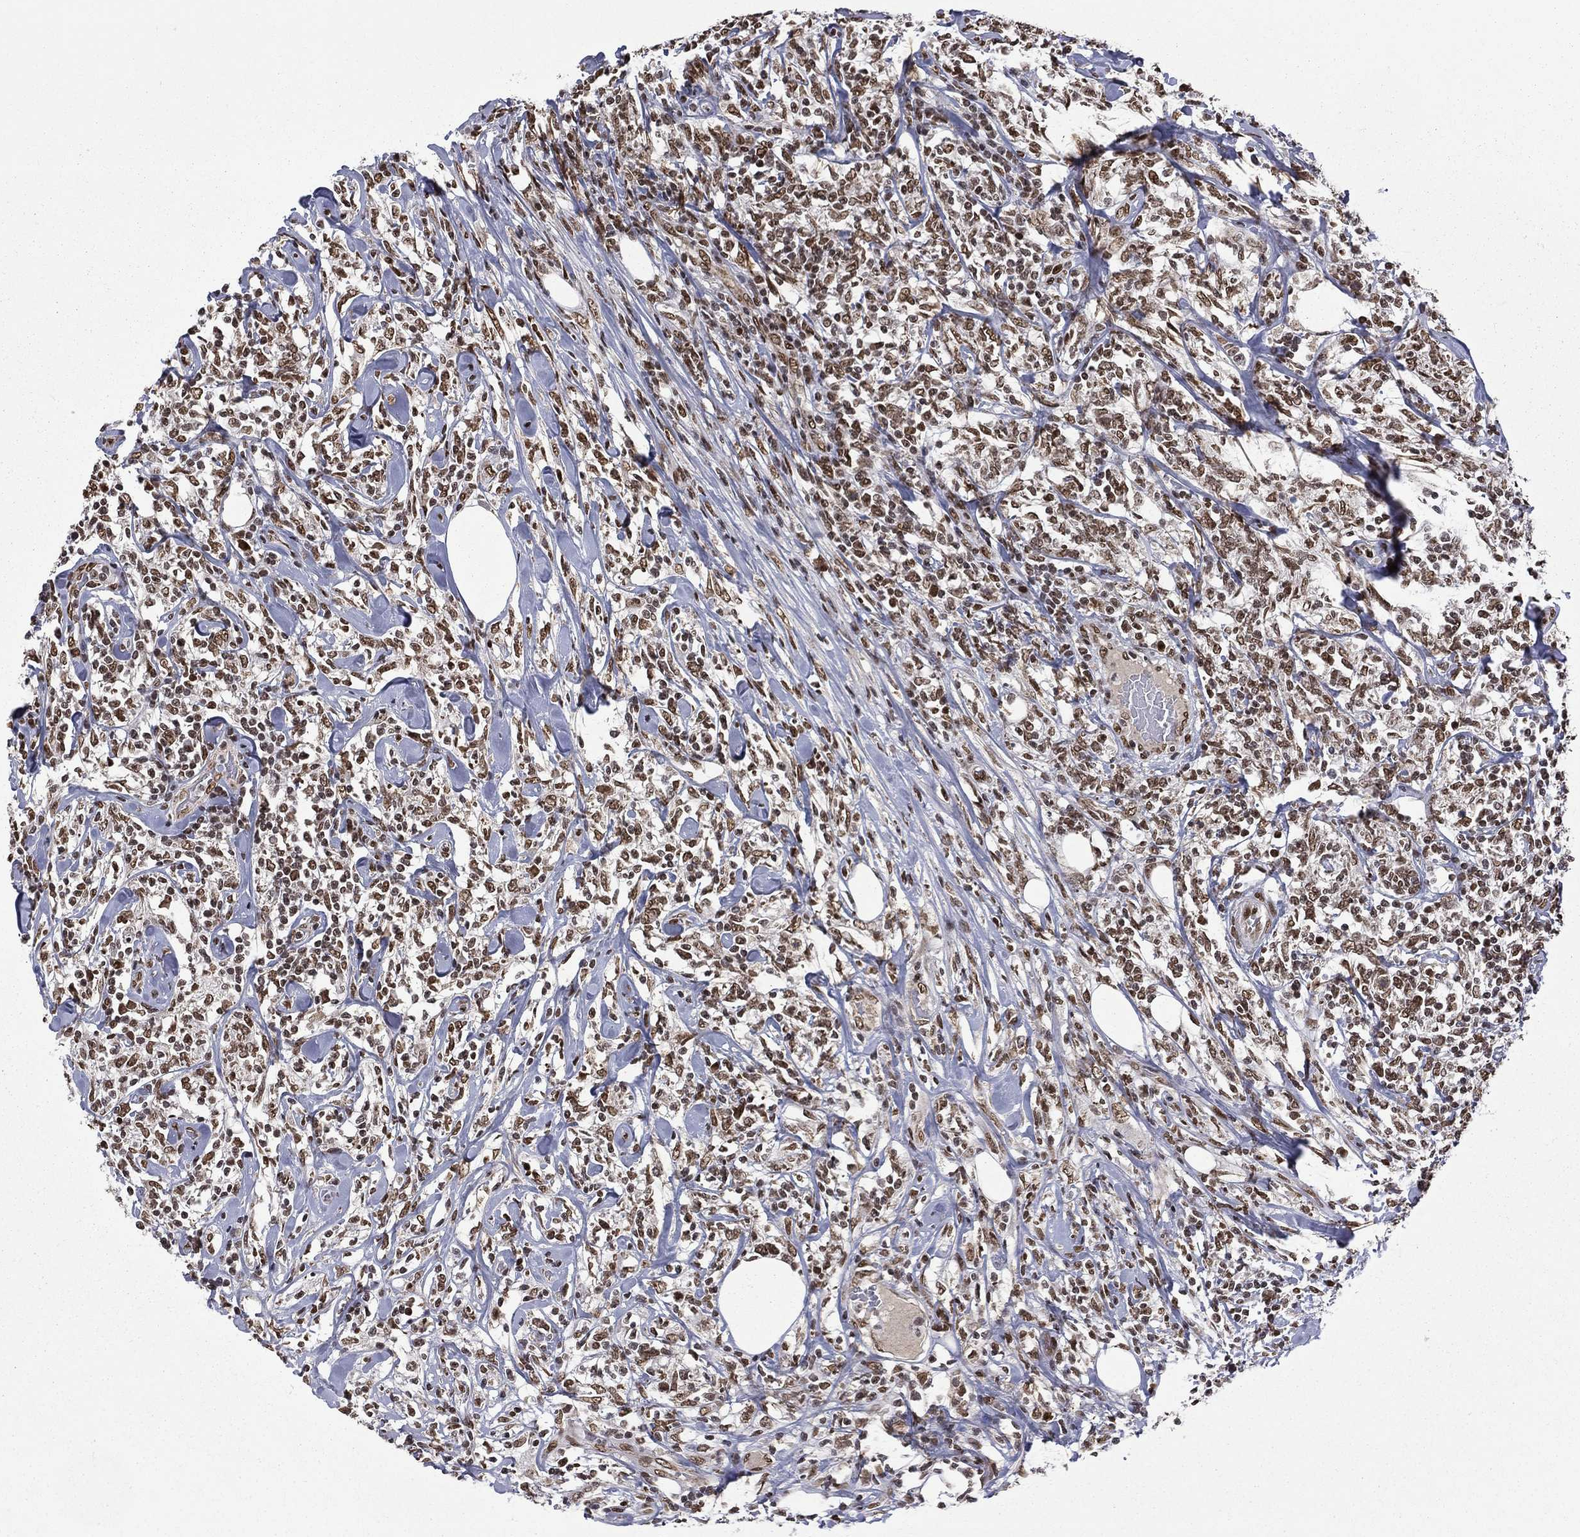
{"staining": {"intensity": "strong", "quantity": ">75%", "location": "nuclear"}, "tissue": "lymphoma", "cell_type": "Tumor cells", "image_type": "cancer", "snomed": [{"axis": "morphology", "description": "Malignant lymphoma, non-Hodgkin's type, High grade"}, {"axis": "topography", "description": "Lymph node"}], "caption": "A high amount of strong nuclear positivity is seen in about >75% of tumor cells in lymphoma tissue.", "gene": "C5orf24", "patient": {"sex": "female", "age": 84}}